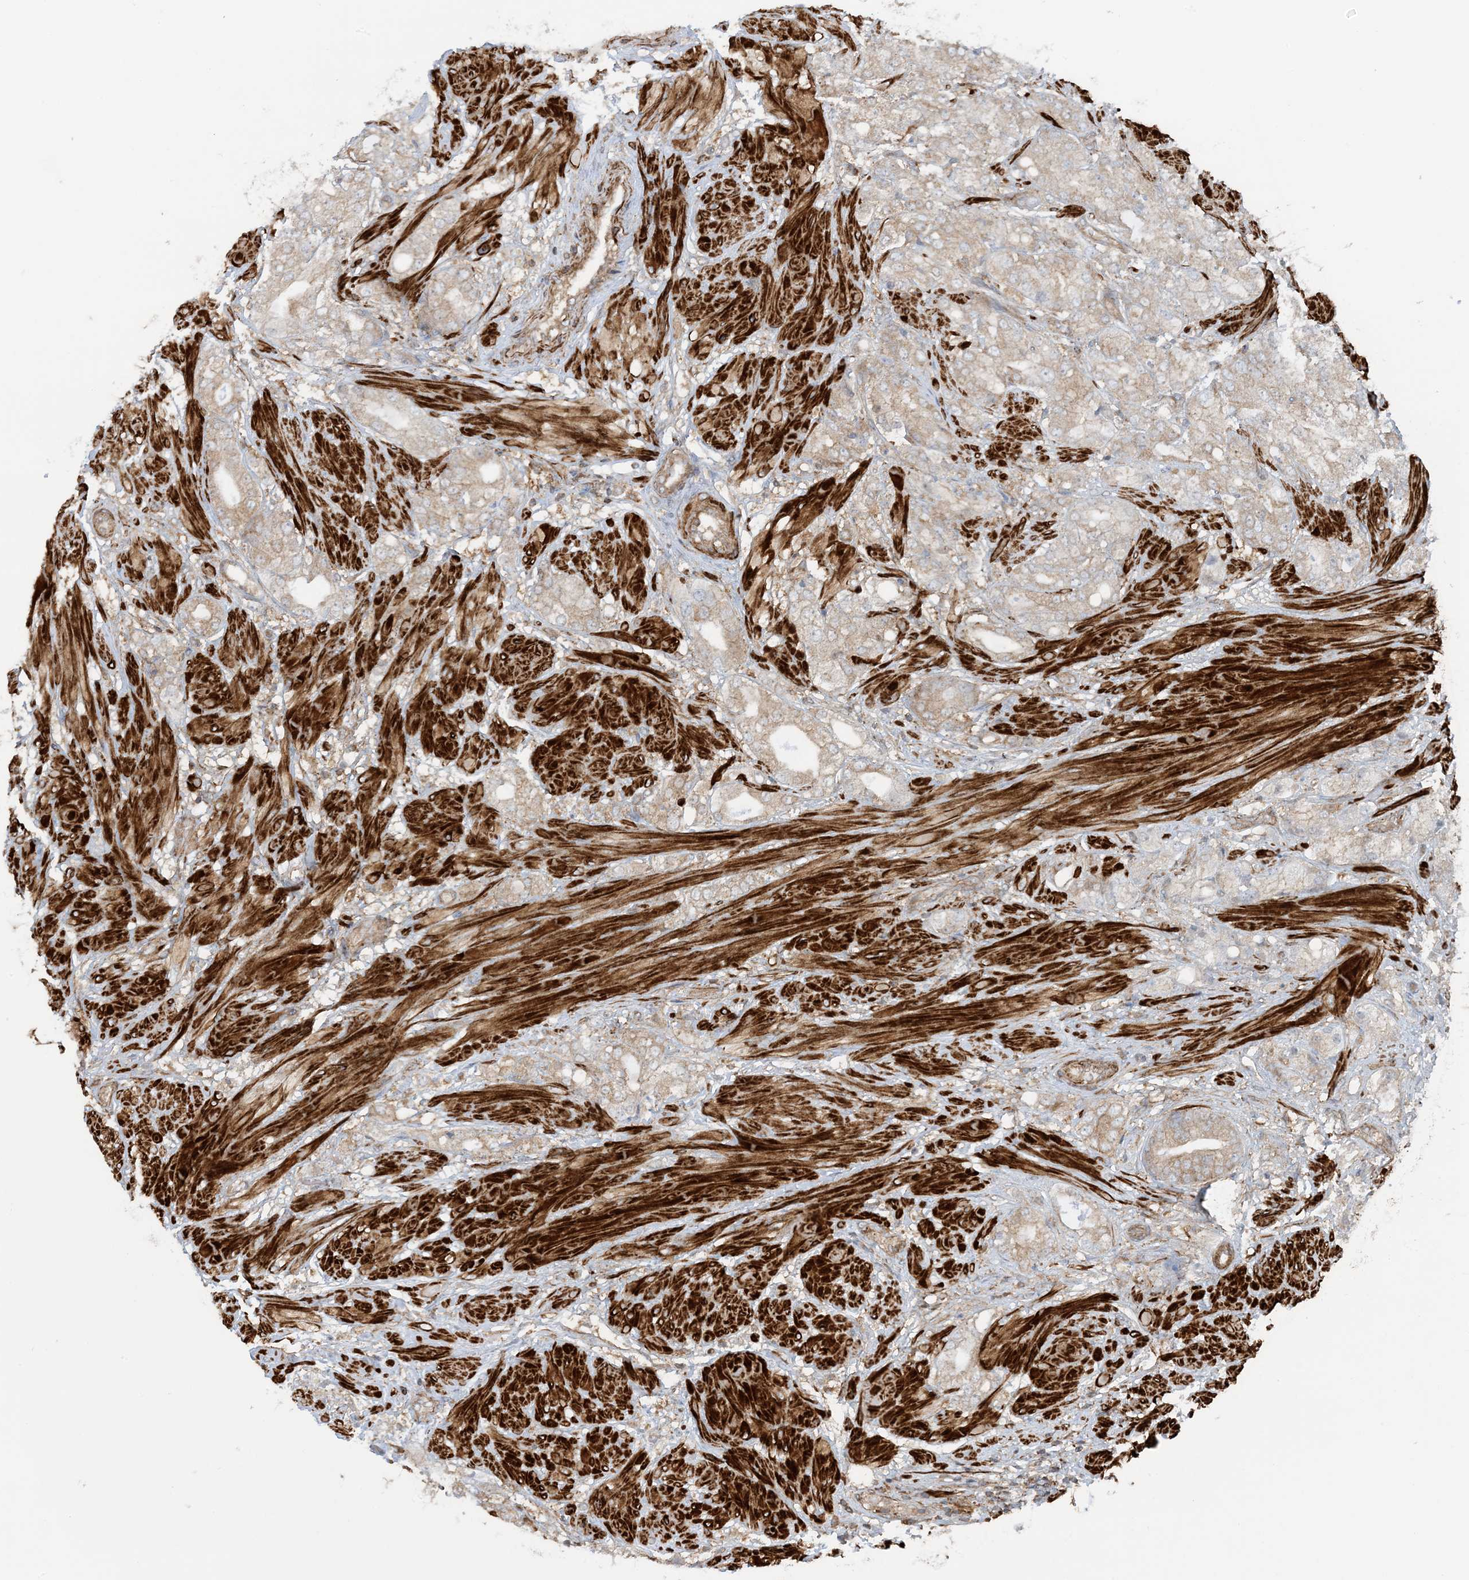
{"staining": {"intensity": "weak", "quantity": "25%-75%", "location": "cytoplasmic/membranous"}, "tissue": "prostate cancer", "cell_type": "Tumor cells", "image_type": "cancer", "snomed": [{"axis": "morphology", "description": "Adenocarcinoma, High grade"}, {"axis": "topography", "description": "Prostate"}], "caption": "Protein expression analysis of adenocarcinoma (high-grade) (prostate) exhibits weak cytoplasmic/membranous staining in about 25%-75% of tumor cells. (DAB (3,3'-diaminobenzidine) IHC, brown staining for protein, blue staining for nuclei).", "gene": "STAM2", "patient": {"sex": "male", "age": 50}}